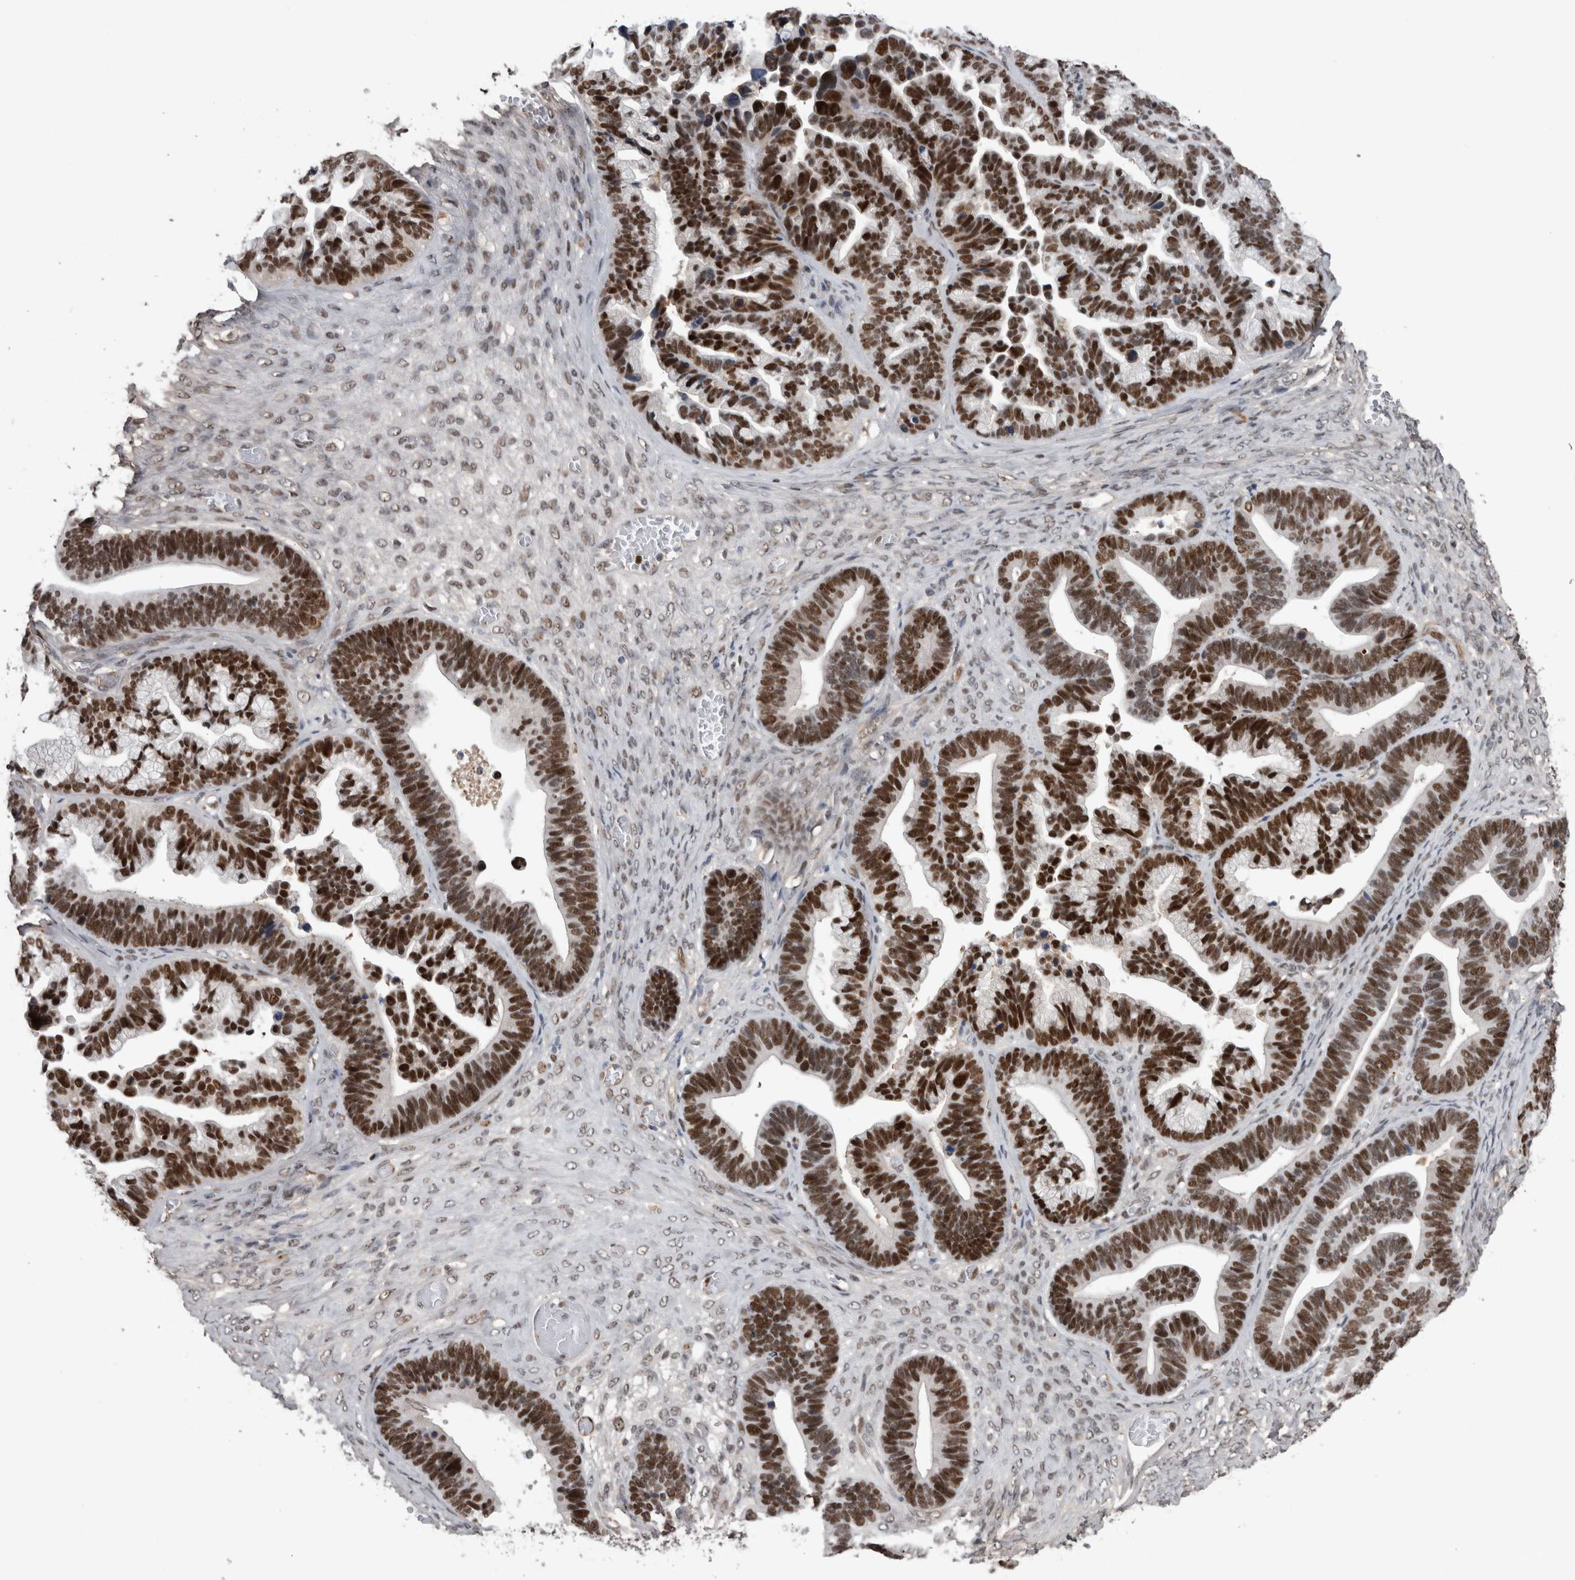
{"staining": {"intensity": "strong", "quantity": ">75%", "location": "nuclear"}, "tissue": "ovarian cancer", "cell_type": "Tumor cells", "image_type": "cancer", "snomed": [{"axis": "morphology", "description": "Cystadenocarcinoma, serous, NOS"}, {"axis": "topography", "description": "Ovary"}], "caption": "This is an image of IHC staining of ovarian cancer, which shows strong expression in the nuclear of tumor cells.", "gene": "POLD2", "patient": {"sex": "female", "age": 56}}